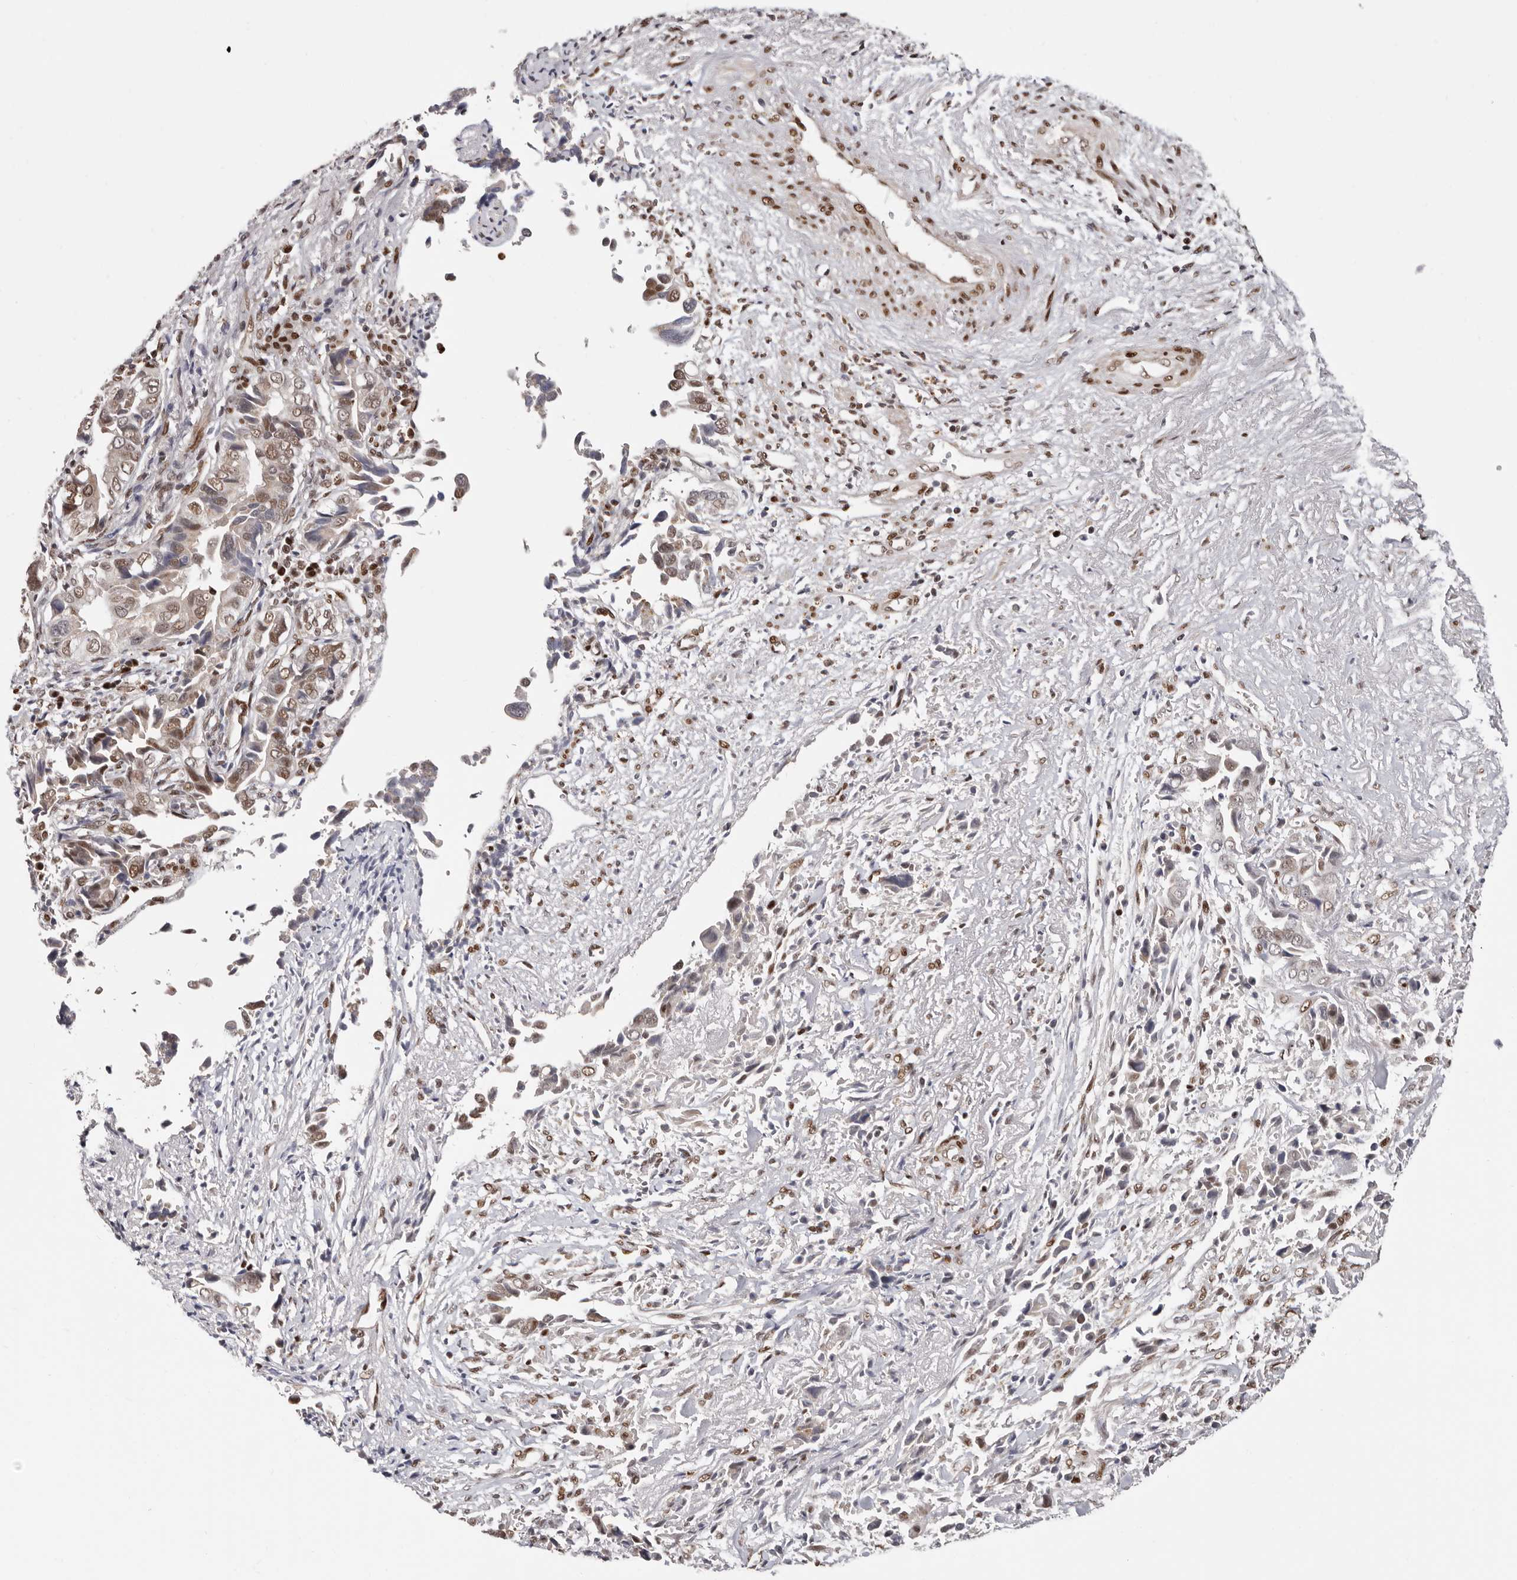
{"staining": {"intensity": "moderate", "quantity": "<25%", "location": "nuclear"}, "tissue": "liver cancer", "cell_type": "Tumor cells", "image_type": "cancer", "snomed": [{"axis": "morphology", "description": "Cholangiocarcinoma"}, {"axis": "topography", "description": "Liver"}], "caption": "This image displays immunohistochemistry (IHC) staining of liver cancer, with low moderate nuclear staining in approximately <25% of tumor cells.", "gene": "SMAD7", "patient": {"sex": "female", "age": 79}}